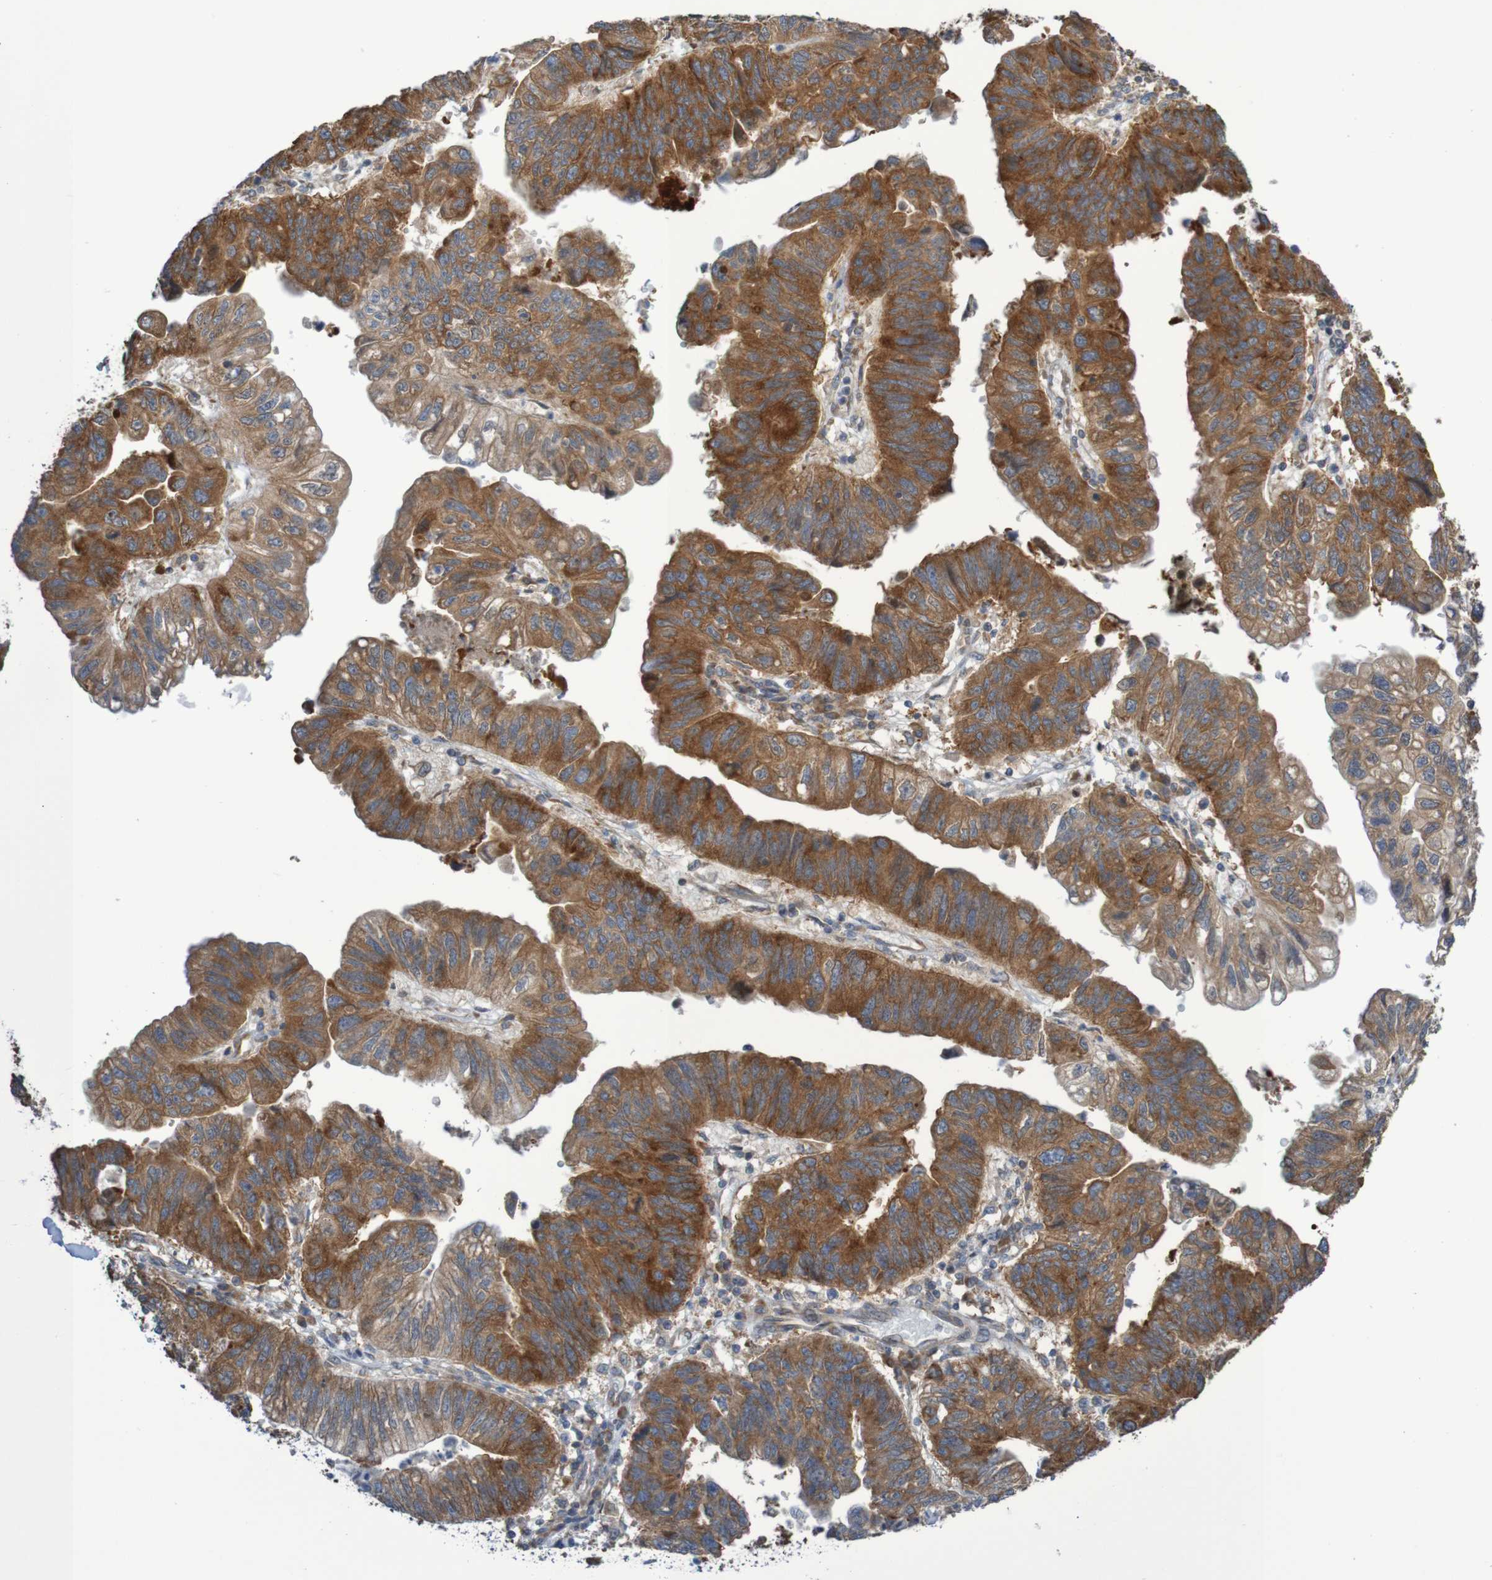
{"staining": {"intensity": "strong", "quantity": ">75%", "location": "cytoplasmic/membranous"}, "tissue": "stomach cancer", "cell_type": "Tumor cells", "image_type": "cancer", "snomed": [{"axis": "morphology", "description": "Adenocarcinoma, NOS"}, {"axis": "topography", "description": "Stomach"}], "caption": "High-power microscopy captured an immunohistochemistry micrograph of stomach cancer (adenocarcinoma), revealing strong cytoplasmic/membranous staining in about >75% of tumor cells.", "gene": "LRRC47", "patient": {"sex": "male", "age": 59}}